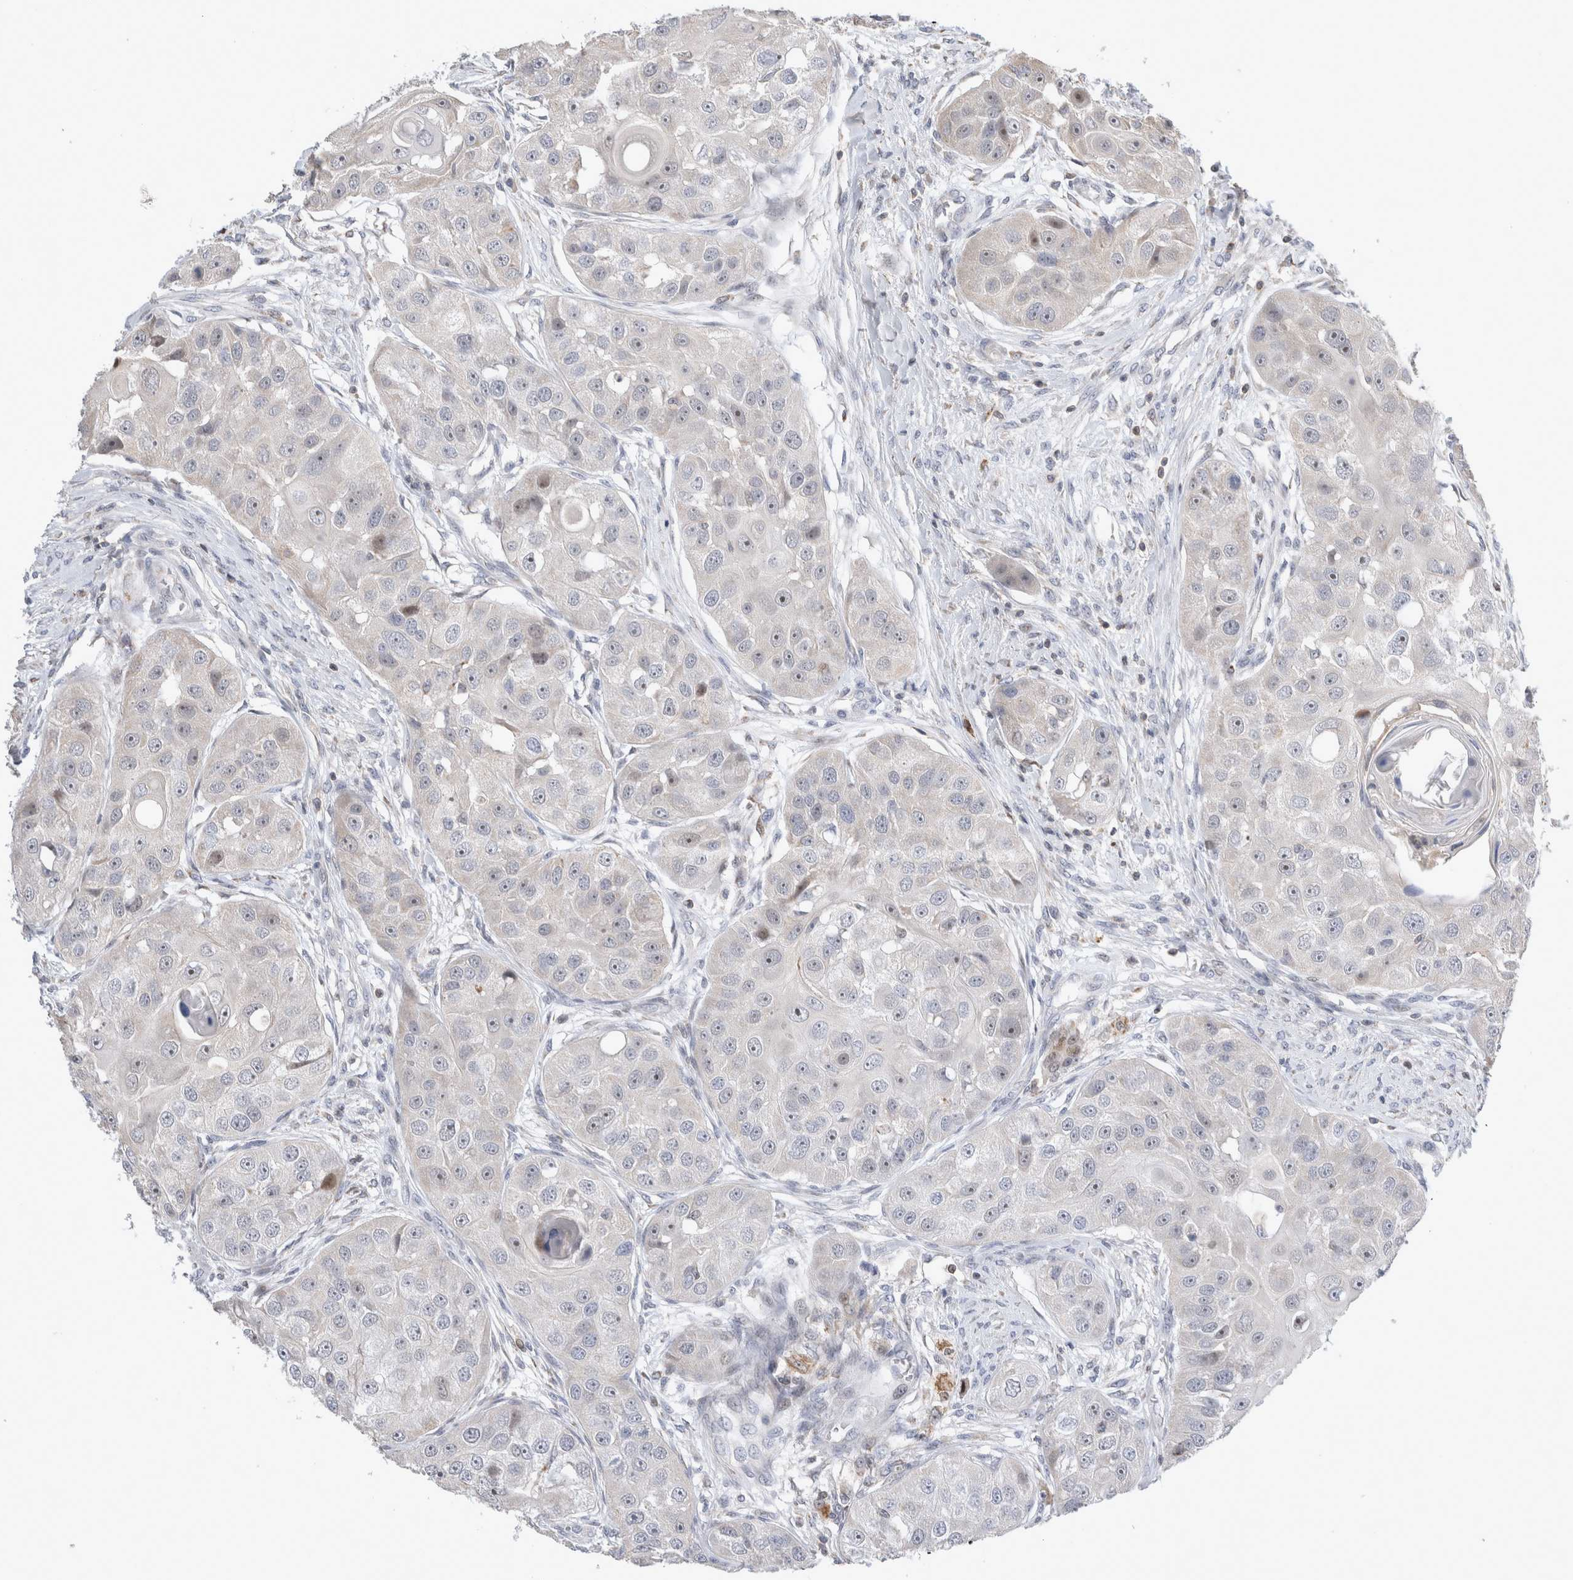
{"staining": {"intensity": "negative", "quantity": "none", "location": "none"}, "tissue": "head and neck cancer", "cell_type": "Tumor cells", "image_type": "cancer", "snomed": [{"axis": "morphology", "description": "Normal tissue, NOS"}, {"axis": "morphology", "description": "Squamous cell carcinoma, NOS"}, {"axis": "topography", "description": "Skeletal muscle"}, {"axis": "topography", "description": "Head-Neck"}], "caption": "Head and neck squamous cell carcinoma was stained to show a protein in brown. There is no significant expression in tumor cells.", "gene": "AGMAT", "patient": {"sex": "male", "age": 51}}